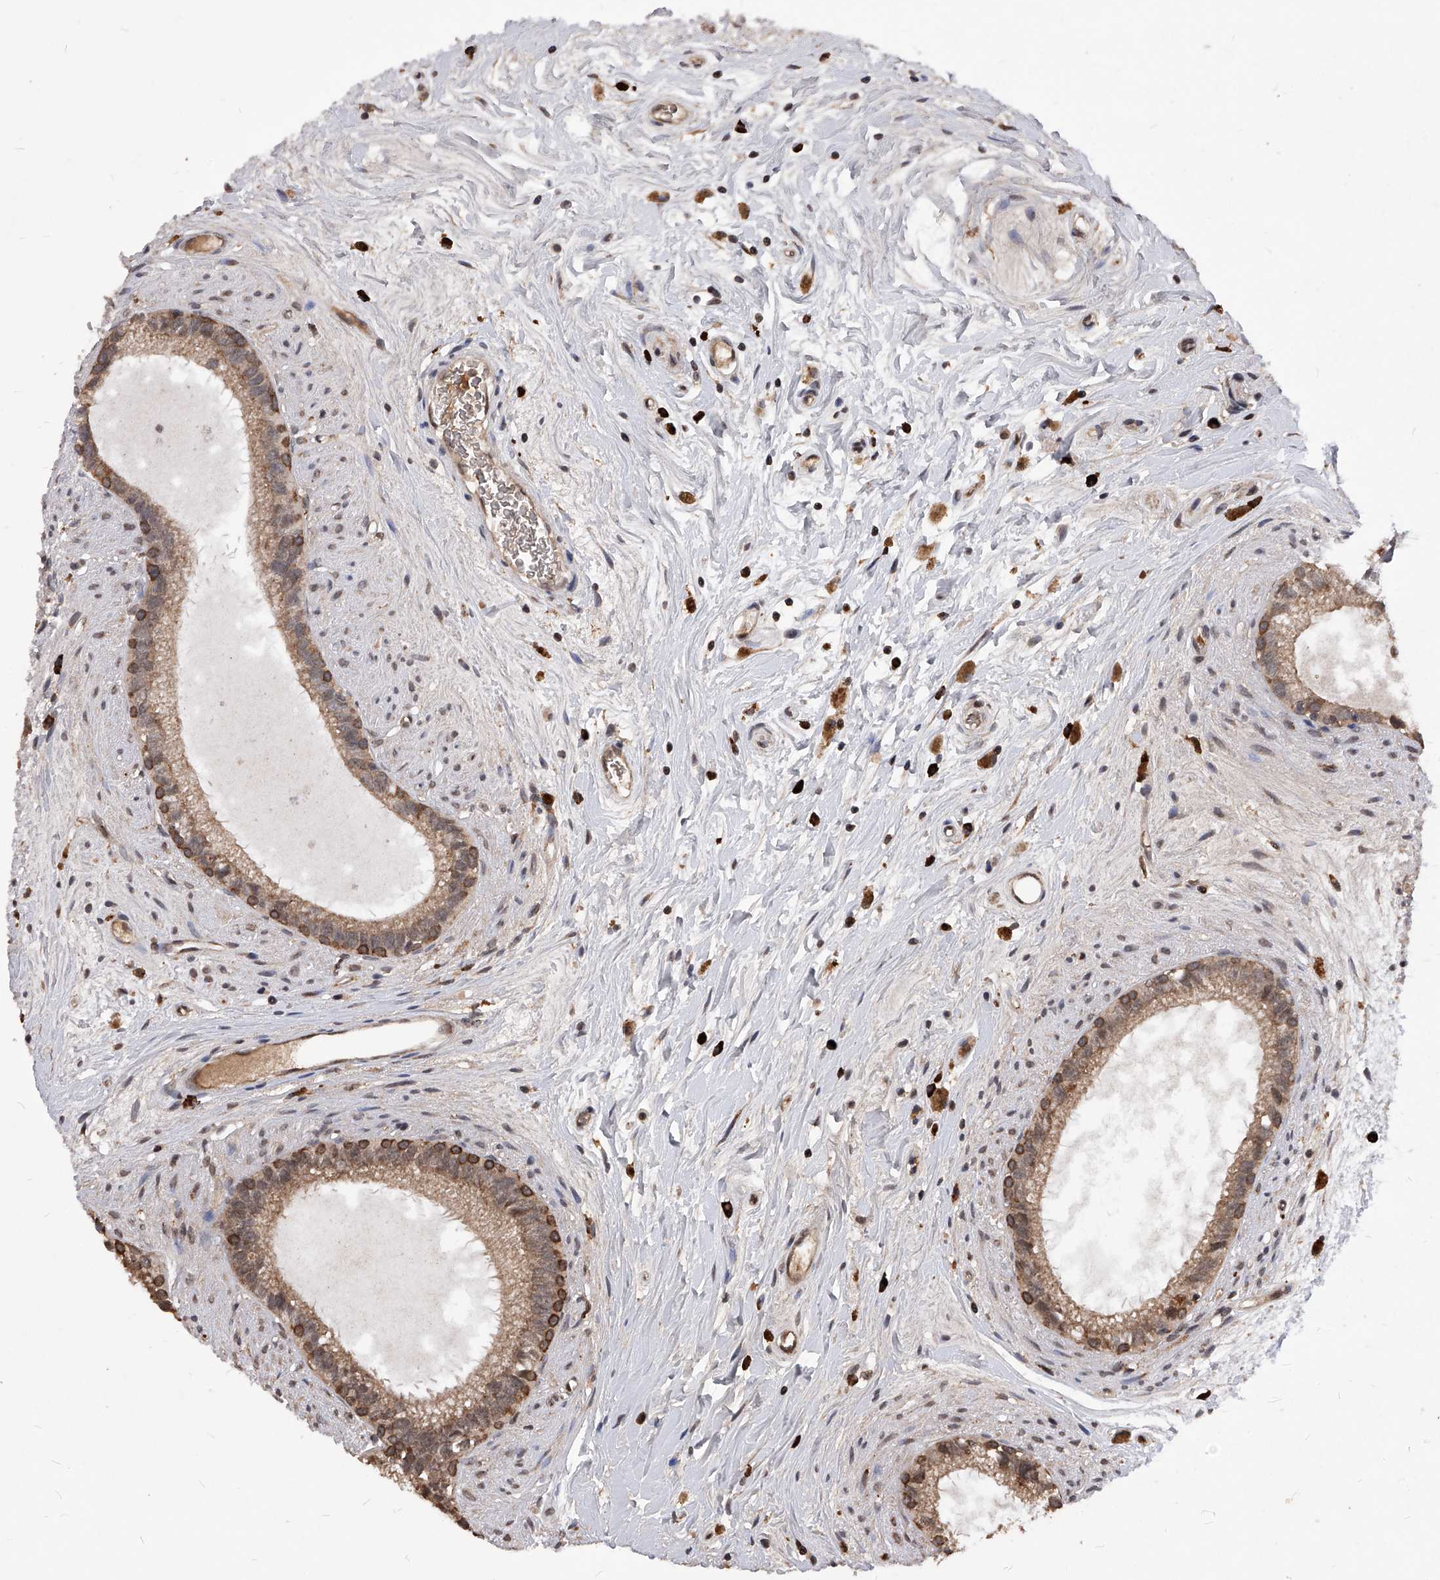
{"staining": {"intensity": "moderate", "quantity": ">75%", "location": "cytoplasmic/membranous,nuclear"}, "tissue": "epididymis", "cell_type": "Glandular cells", "image_type": "normal", "snomed": [{"axis": "morphology", "description": "Normal tissue, NOS"}, {"axis": "topography", "description": "Epididymis"}], "caption": "Human epididymis stained for a protein (brown) reveals moderate cytoplasmic/membranous,nuclear positive expression in approximately >75% of glandular cells.", "gene": "ID1", "patient": {"sex": "male", "age": 80}}